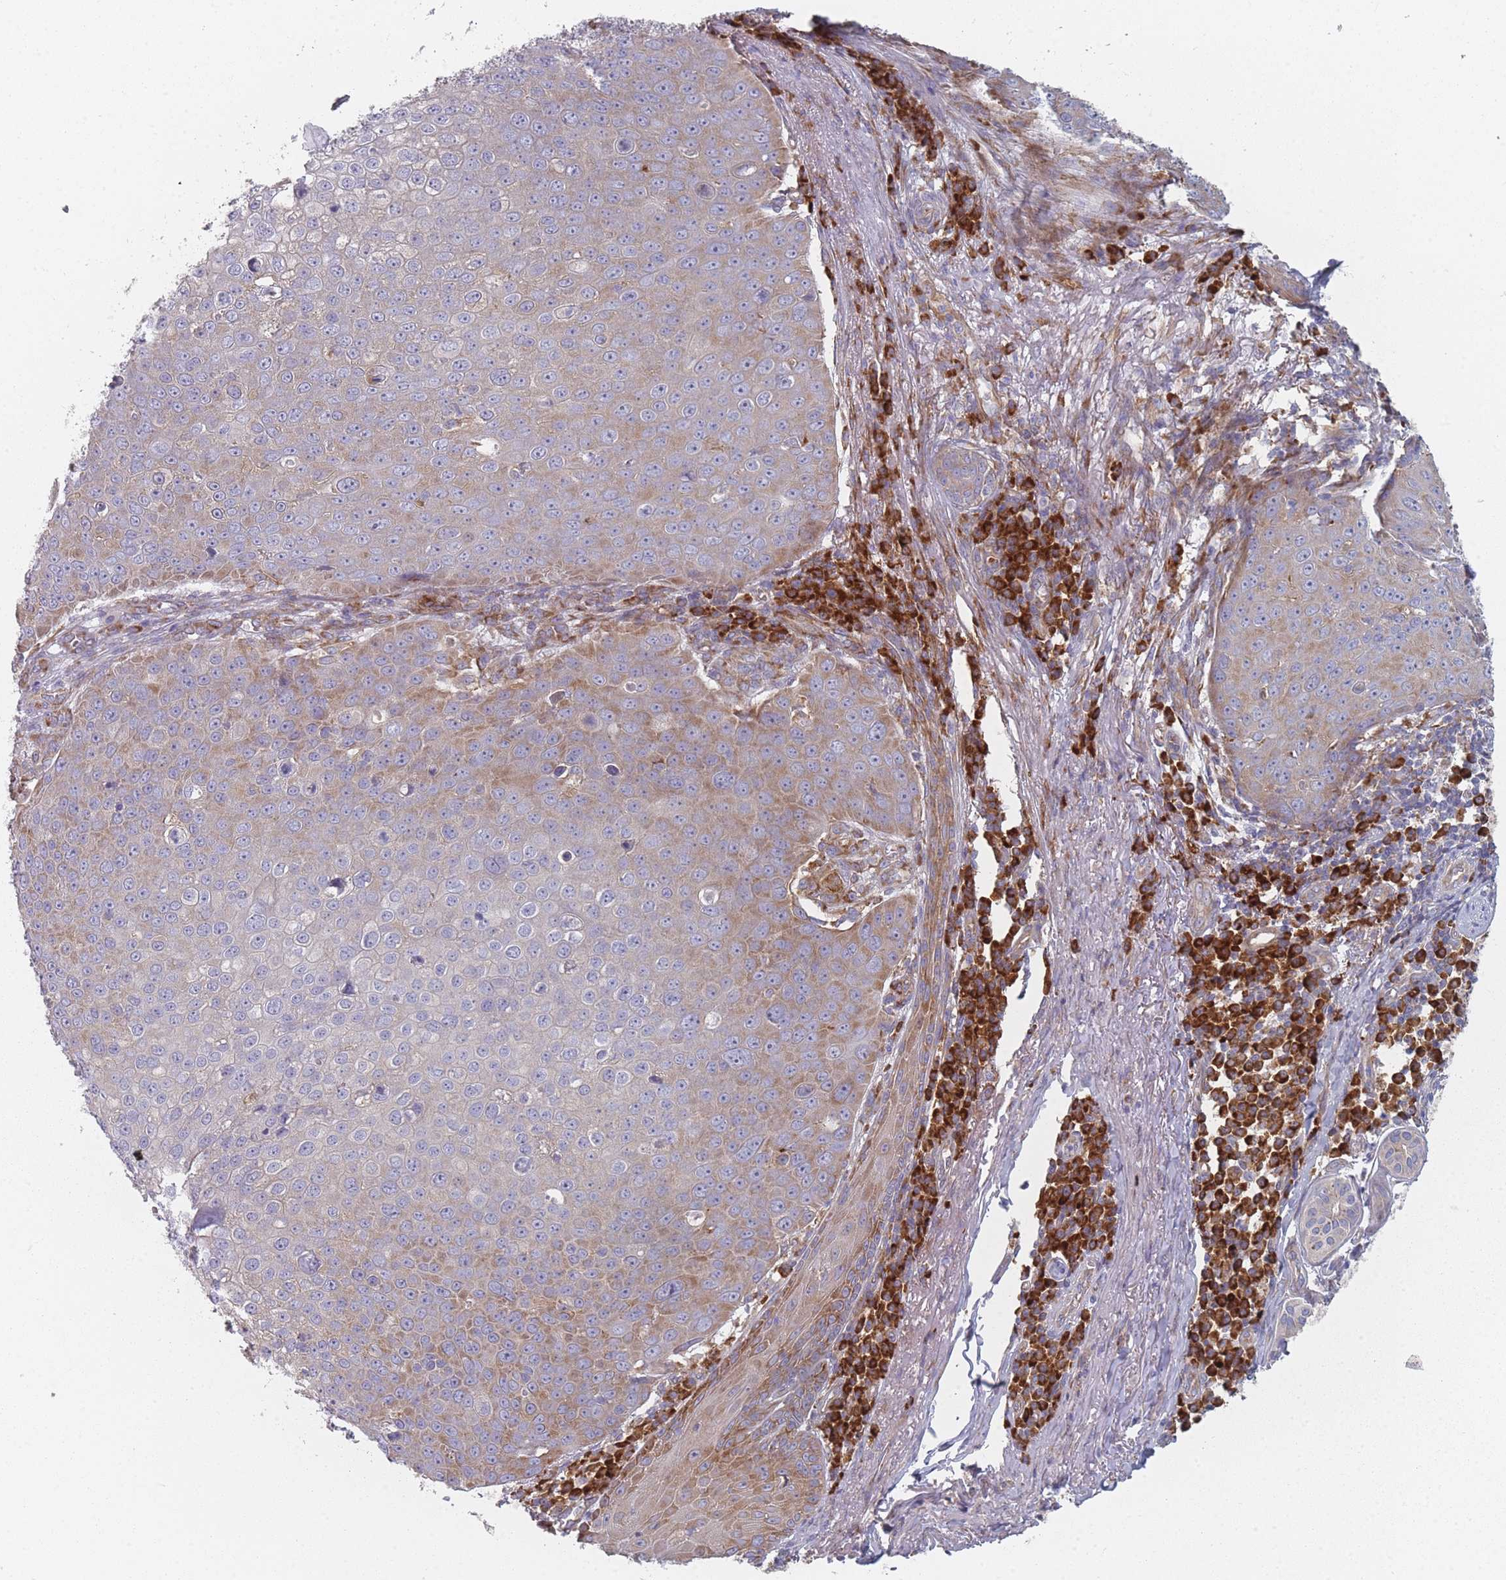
{"staining": {"intensity": "weak", "quantity": "<25%", "location": "cytoplasmic/membranous"}, "tissue": "skin cancer", "cell_type": "Tumor cells", "image_type": "cancer", "snomed": [{"axis": "morphology", "description": "Squamous cell carcinoma, NOS"}, {"axis": "topography", "description": "Skin"}], "caption": "An IHC histopathology image of skin cancer (squamous cell carcinoma) is shown. There is no staining in tumor cells of skin cancer (squamous cell carcinoma).", "gene": "CACNG5", "patient": {"sex": "male", "age": 71}}